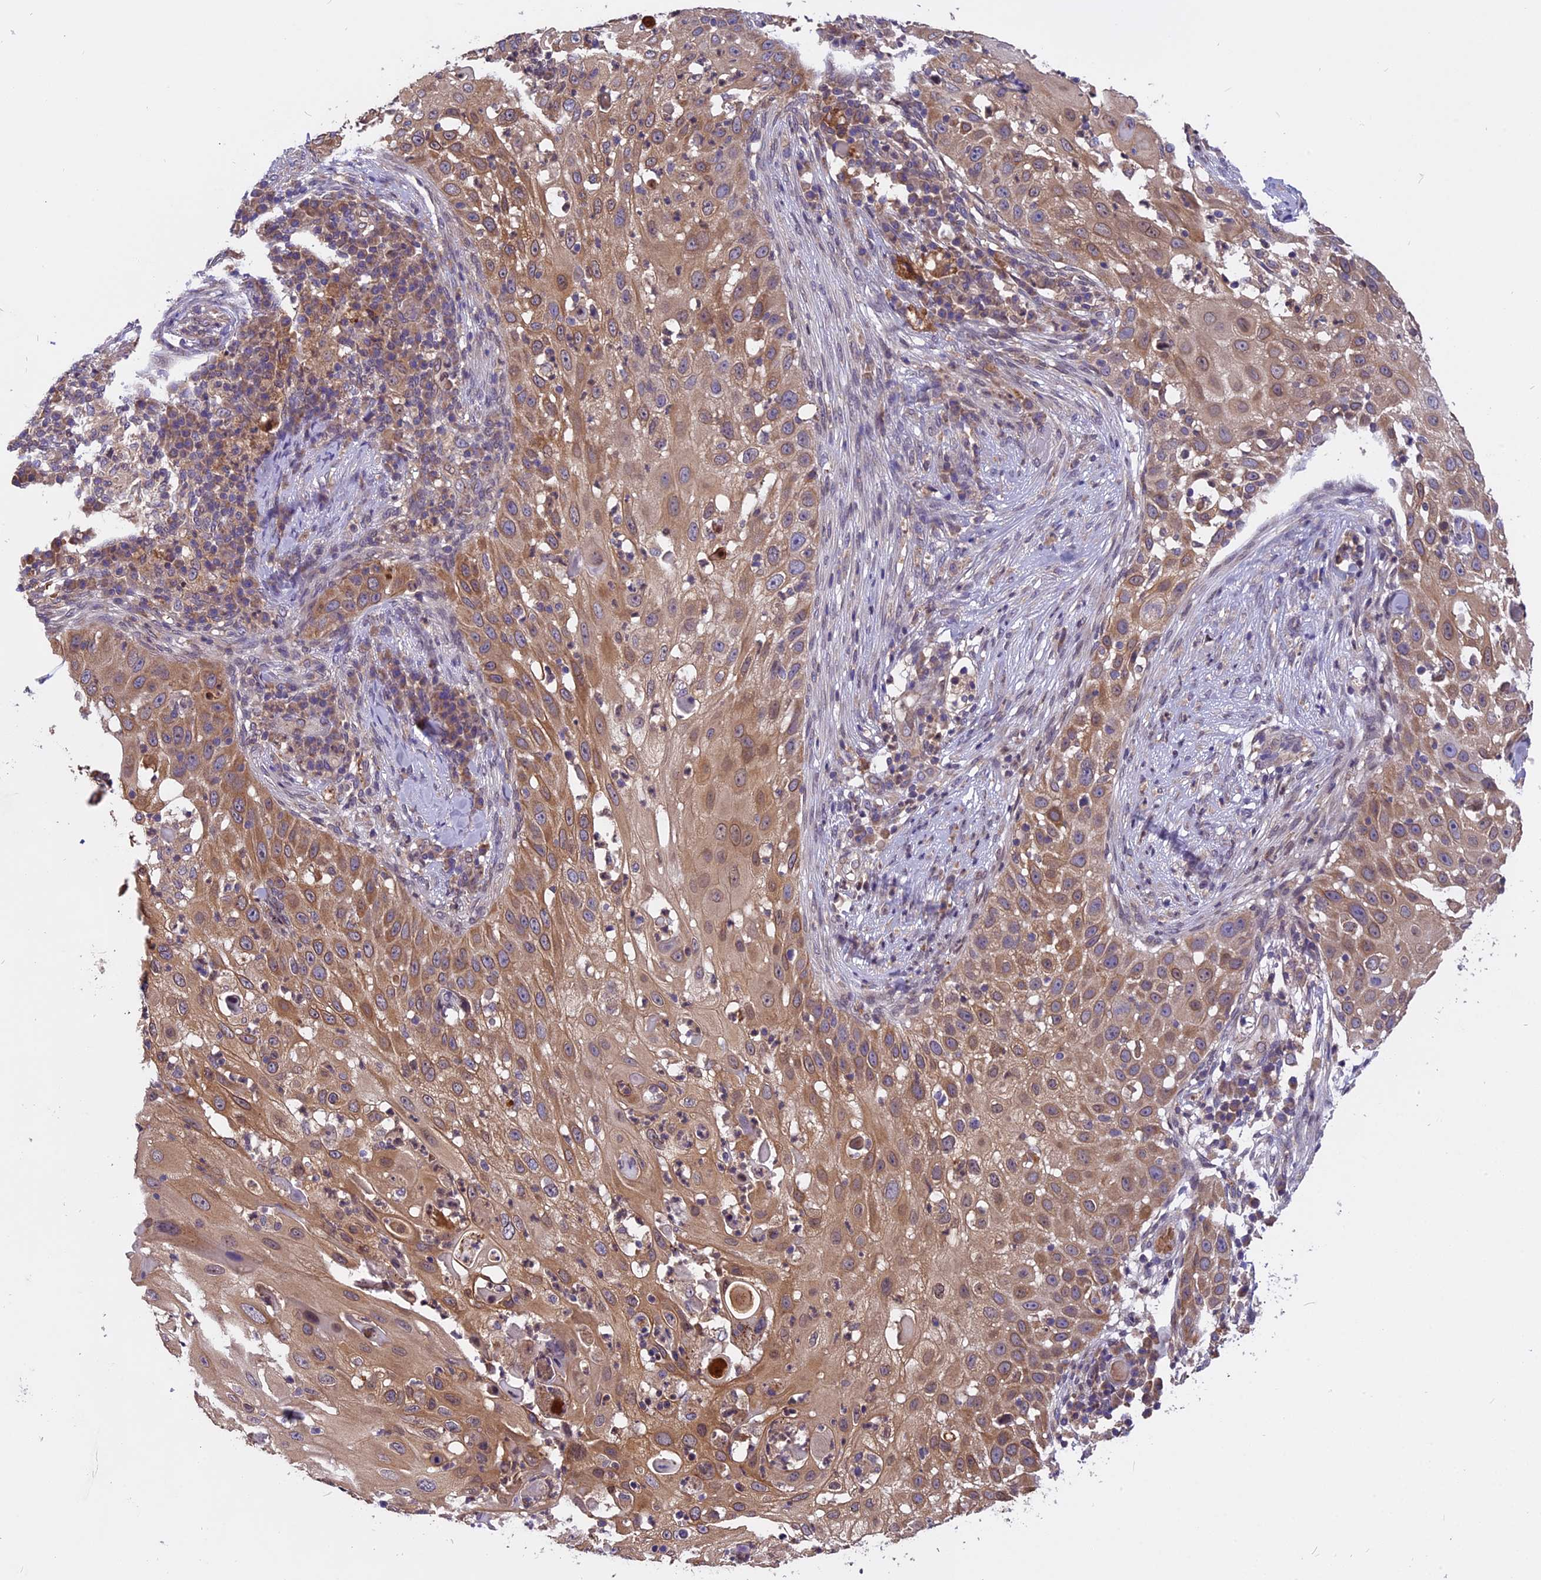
{"staining": {"intensity": "moderate", "quantity": ">75%", "location": "cytoplasmic/membranous"}, "tissue": "skin cancer", "cell_type": "Tumor cells", "image_type": "cancer", "snomed": [{"axis": "morphology", "description": "Squamous cell carcinoma, NOS"}, {"axis": "topography", "description": "Skin"}], "caption": "Protein expression by immunohistochemistry exhibits moderate cytoplasmic/membranous positivity in about >75% of tumor cells in skin cancer (squamous cell carcinoma).", "gene": "CHMP2A", "patient": {"sex": "female", "age": 44}}